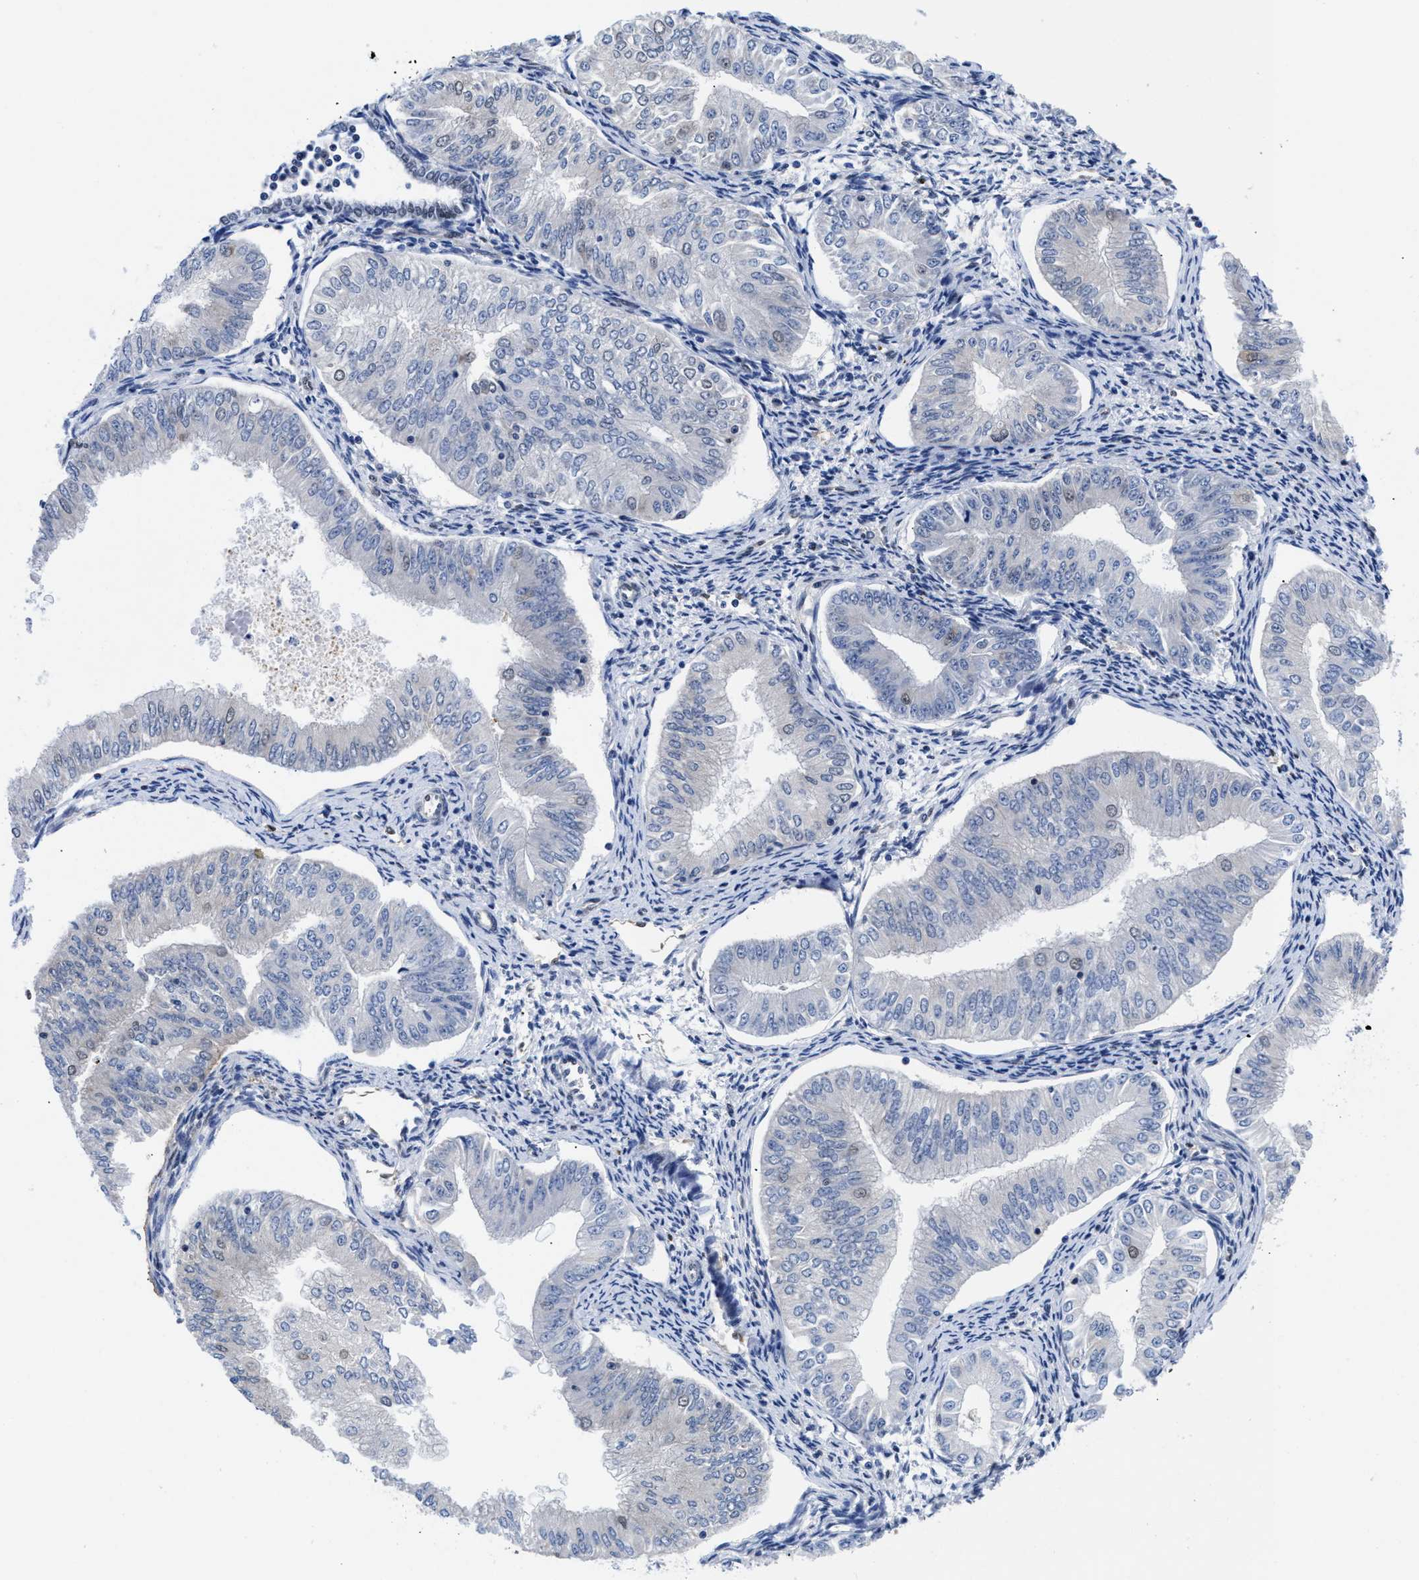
{"staining": {"intensity": "negative", "quantity": "none", "location": "none"}, "tissue": "endometrial cancer", "cell_type": "Tumor cells", "image_type": "cancer", "snomed": [{"axis": "morphology", "description": "Normal tissue, NOS"}, {"axis": "morphology", "description": "Adenocarcinoma, NOS"}, {"axis": "topography", "description": "Endometrium"}], "caption": "DAB immunohistochemical staining of human adenocarcinoma (endometrial) exhibits no significant positivity in tumor cells.", "gene": "ACLY", "patient": {"sex": "female", "age": 53}}